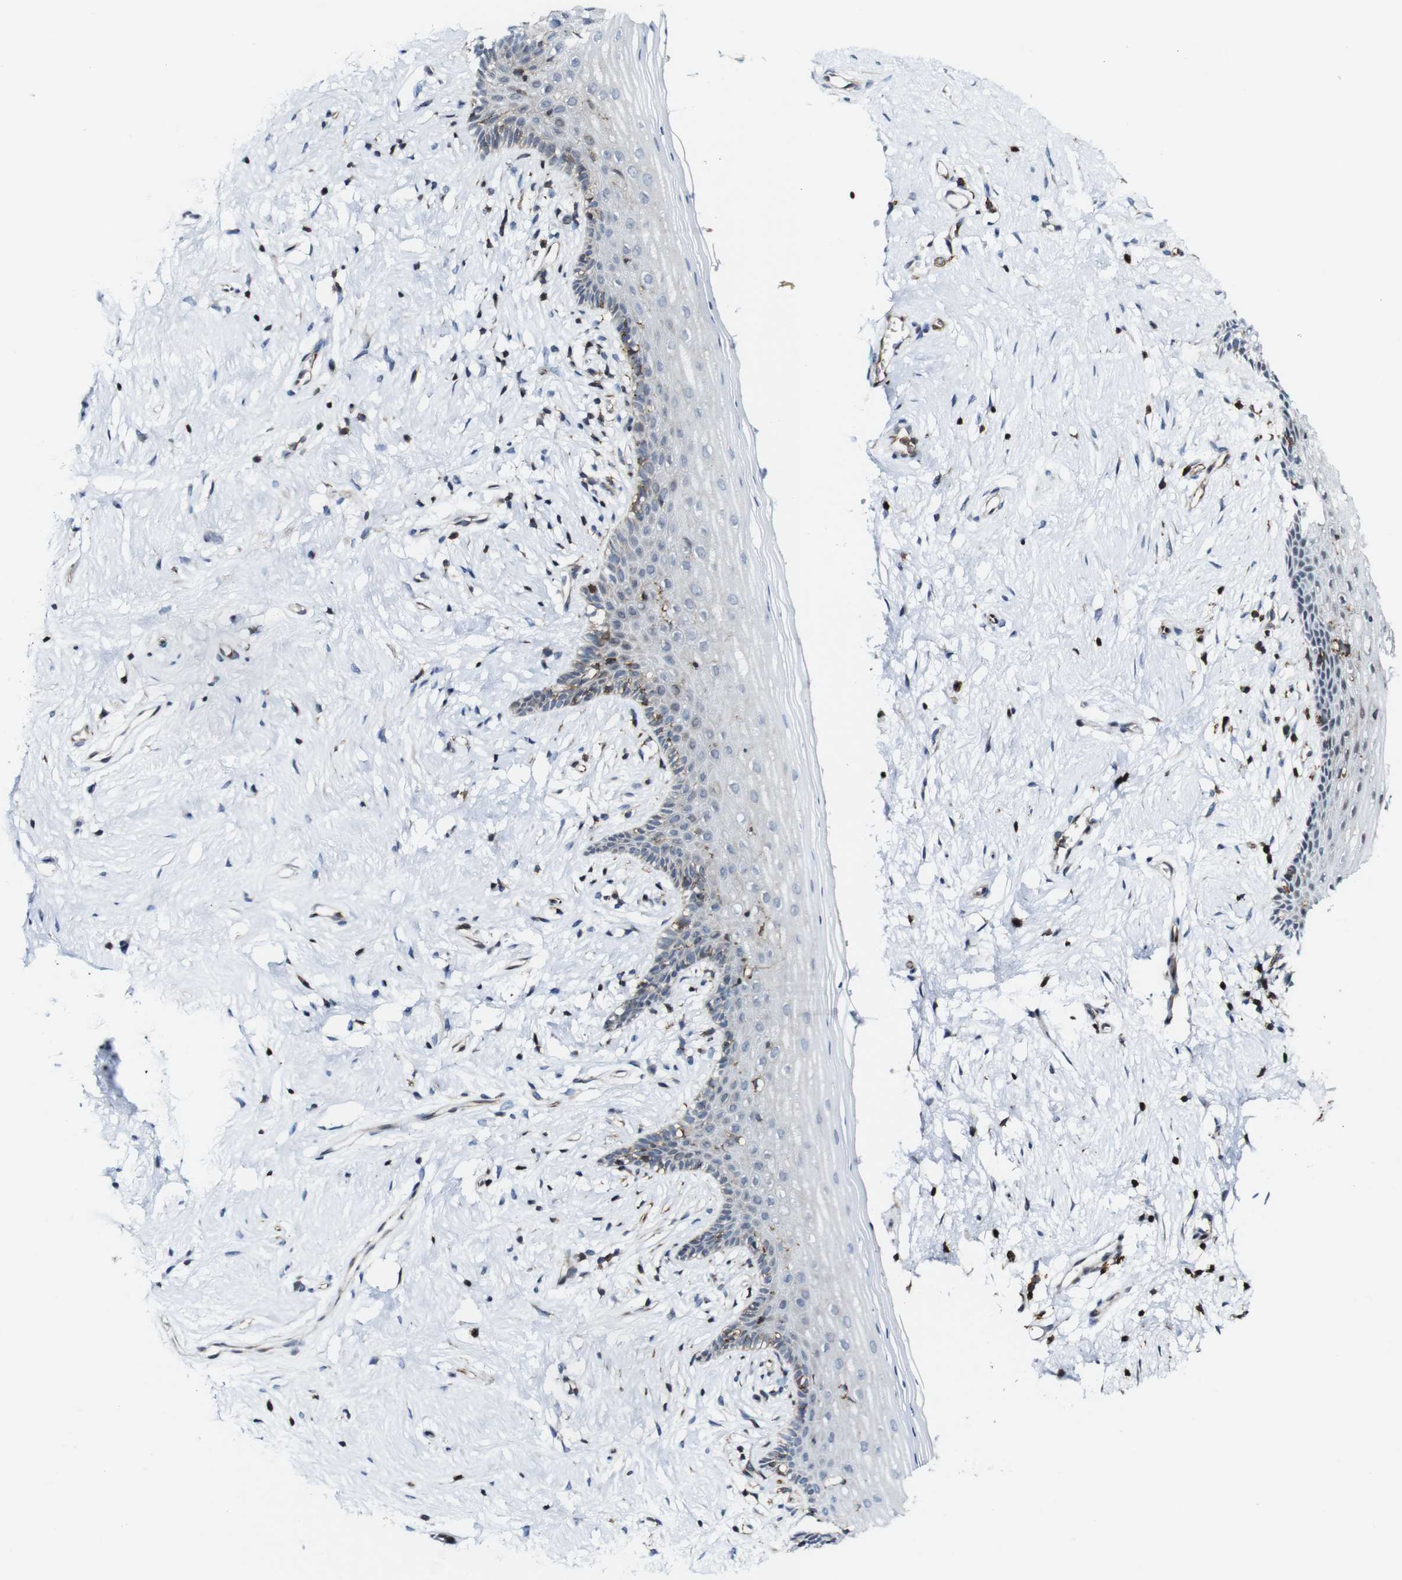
{"staining": {"intensity": "negative", "quantity": "none", "location": "none"}, "tissue": "vagina", "cell_type": "Squamous epithelial cells", "image_type": "normal", "snomed": [{"axis": "morphology", "description": "Normal tissue, NOS"}, {"axis": "topography", "description": "Vagina"}], "caption": "An image of vagina stained for a protein shows no brown staining in squamous epithelial cells. The staining is performed using DAB brown chromogen with nuclei counter-stained in using hematoxylin.", "gene": "JAK2", "patient": {"sex": "female", "age": 44}}